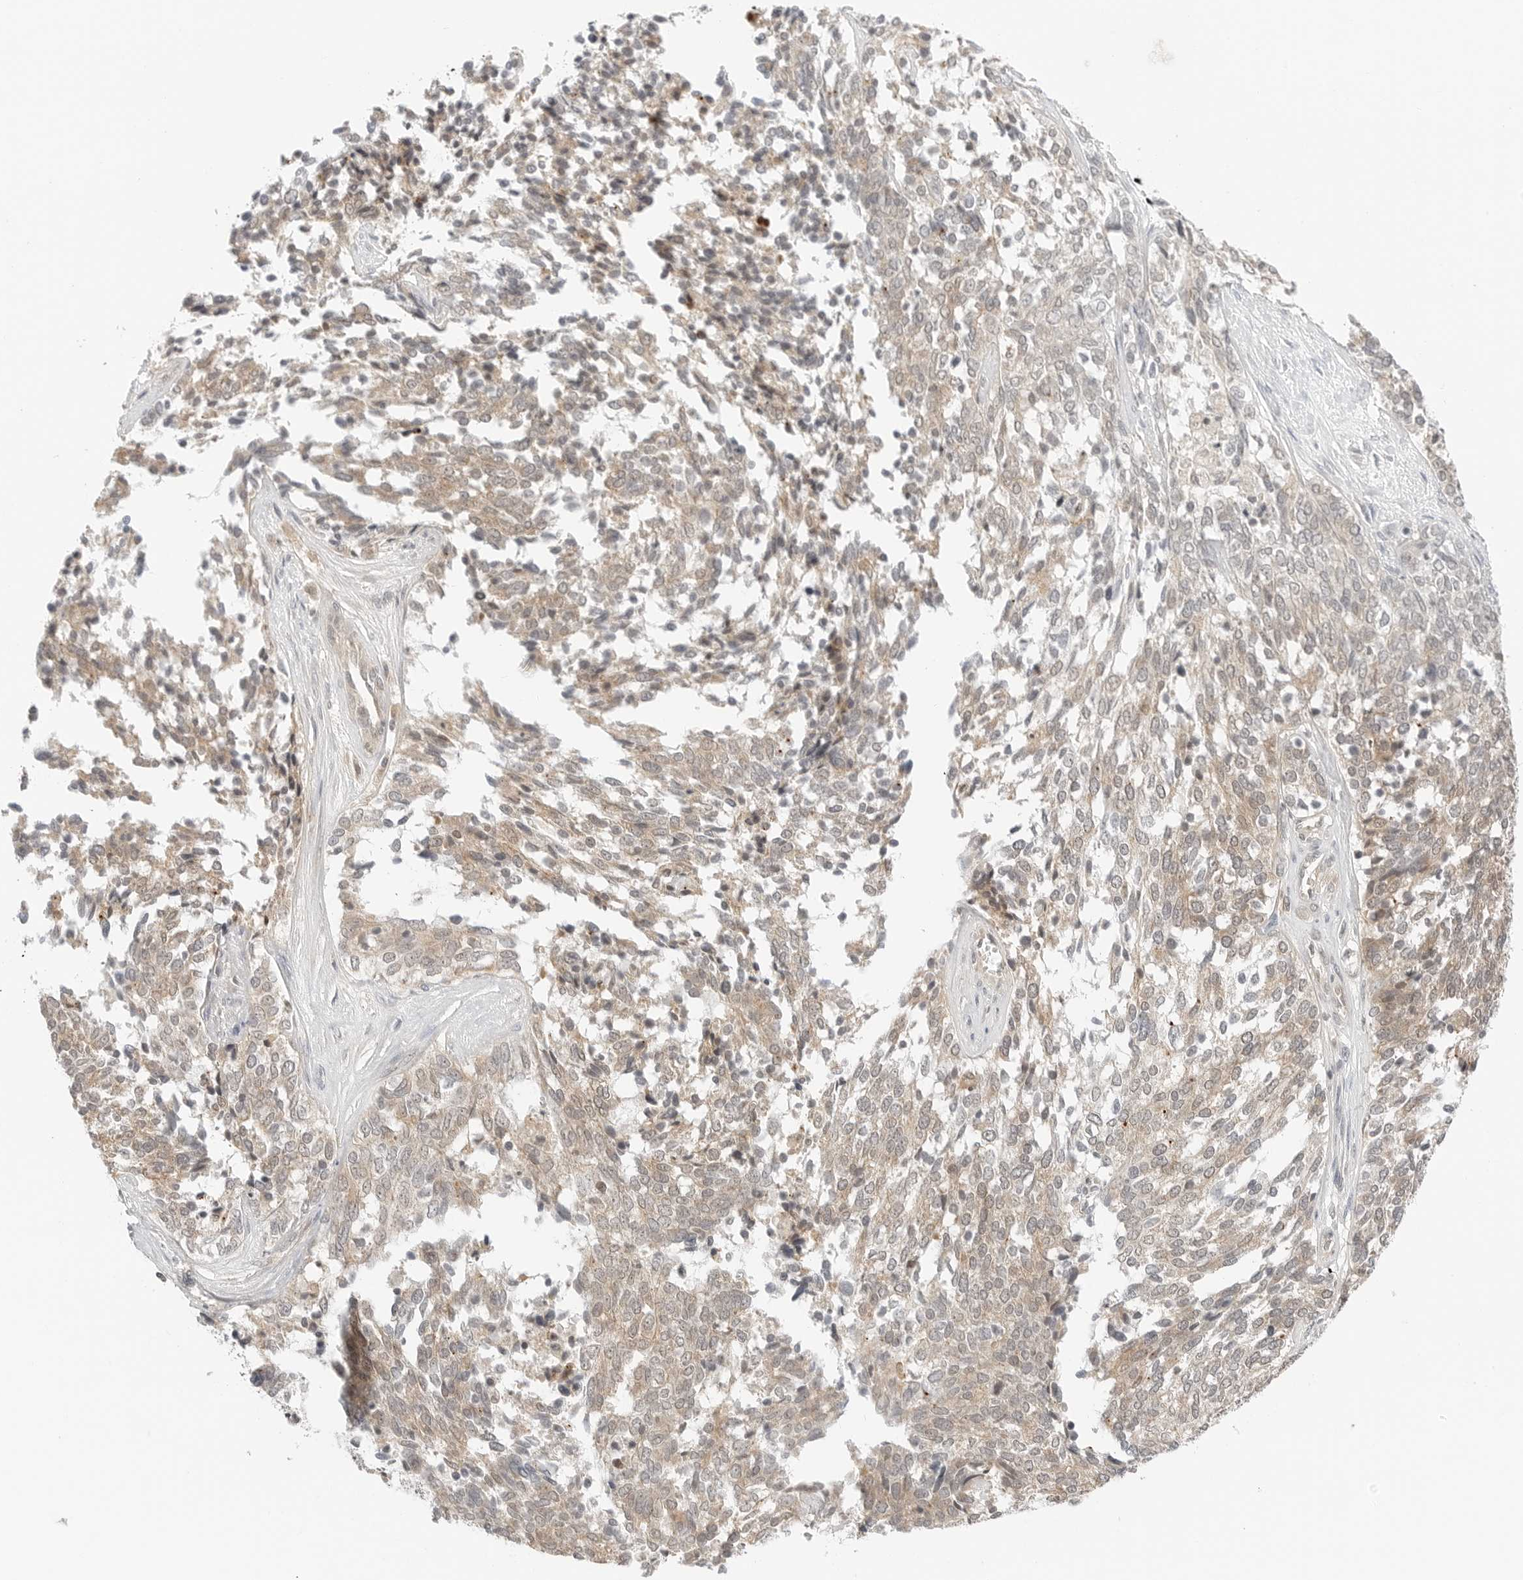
{"staining": {"intensity": "weak", "quantity": "25%-75%", "location": "cytoplasmic/membranous"}, "tissue": "ovarian cancer", "cell_type": "Tumor cells", "image_type": "cancer", "snomed": [{"axis": "morphology", "description": "Cystadenocarcinoma, serous, NOS"}, {"axis": "topography", "description": "Ovary"}], "caption": "IHC micrograph of neoplastic tissue: ovarian cancer stained using immunohistochemistry (IHC) shows low levels of weak protein expression localized specifically in the cytoplasmic/membranous of tumor cells, appearing as a cytoplasmic/membranous brown color.", "gene": "IQCC", "patient": {"sex": "female", "age": 44}}